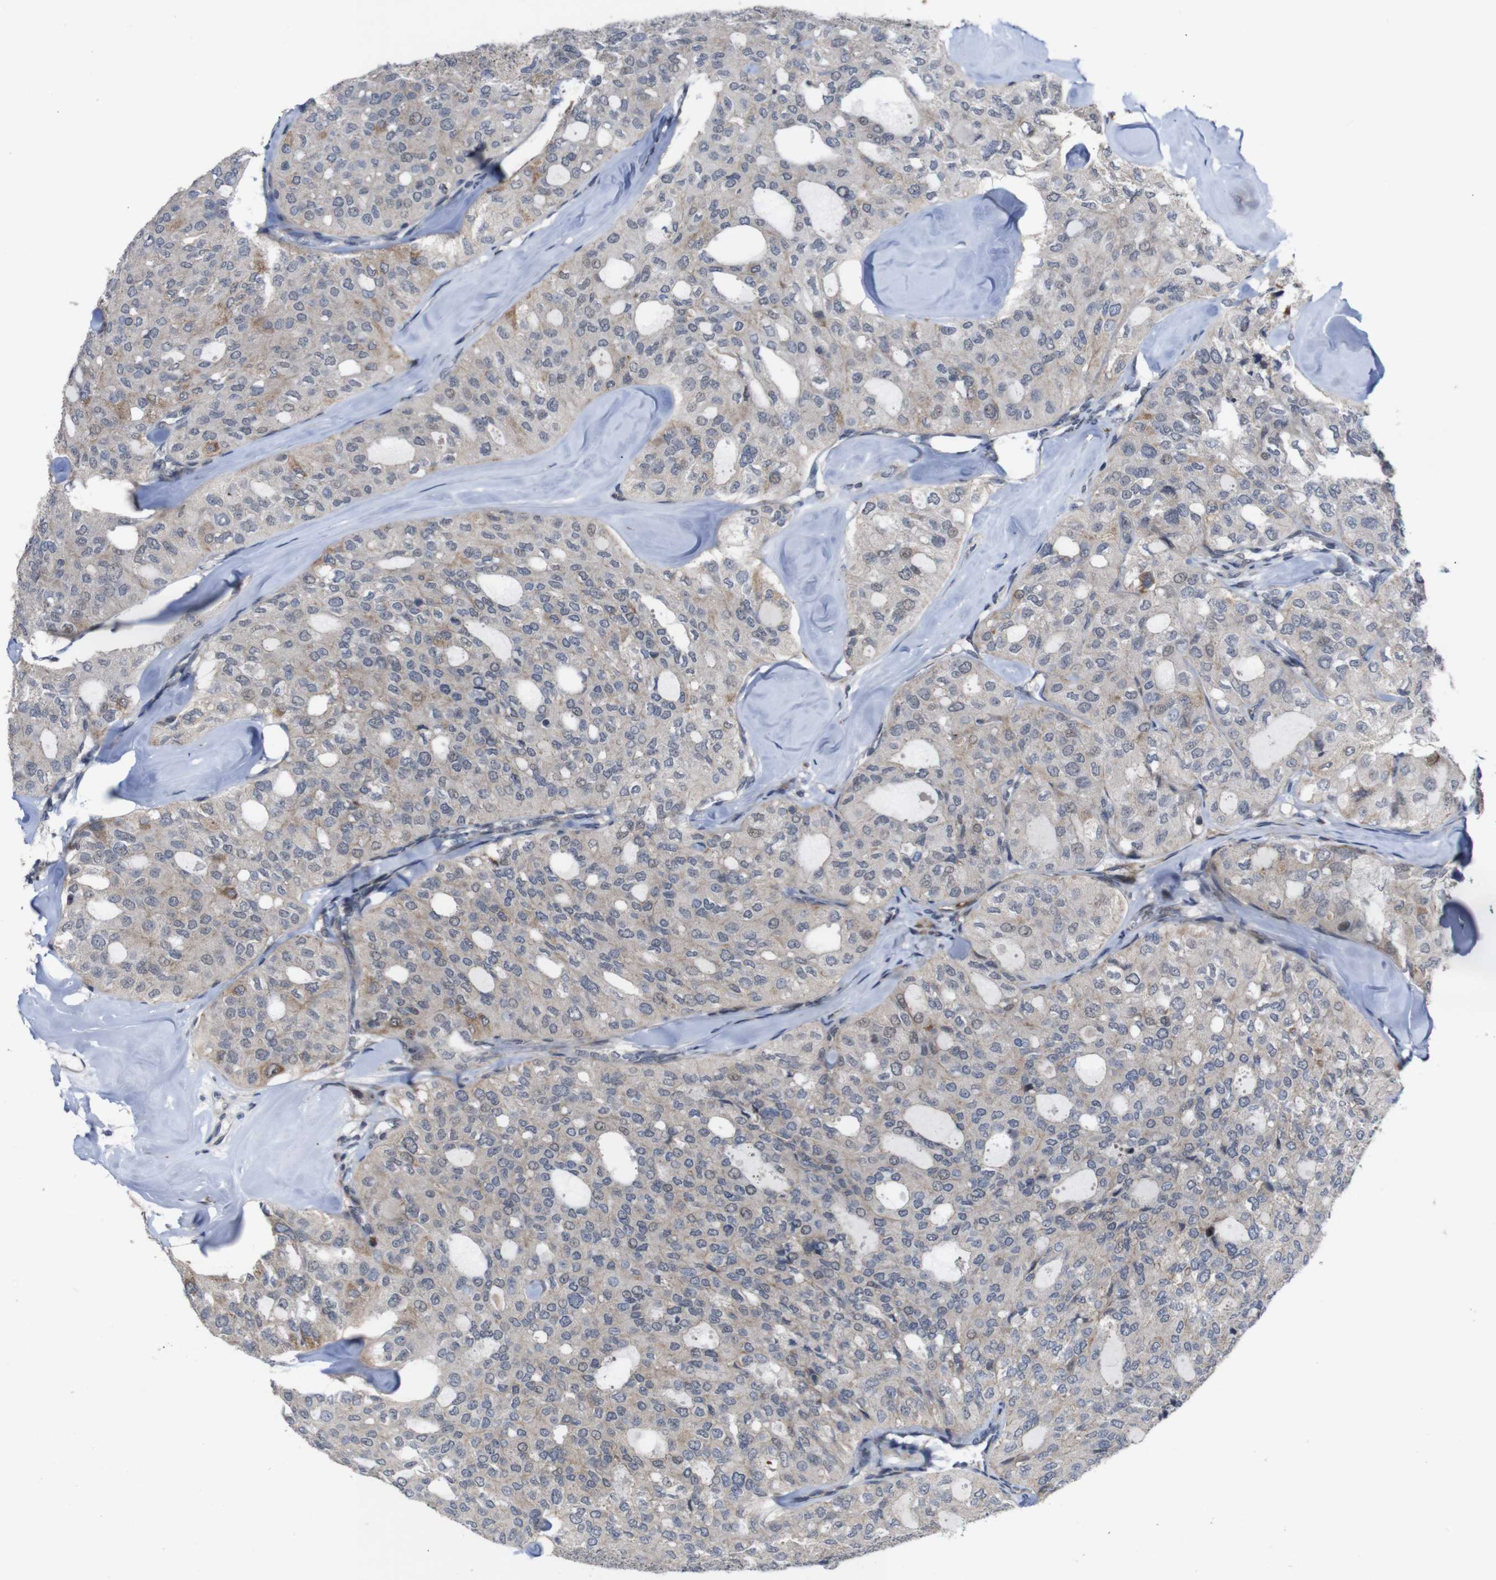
{"staining": {"intensity": "weak", "quantity": ">75%", "location": "cytoplasmic/membranous"}, "tissue": "thyroid cancer", "cell_type": "Tumor cells", "image_type": "cancer", "snomed": [{"axis": "morphology", "description": "Follicular adenoma carcinoma, NOS"}, {"axis": "topography", "description": "Thyroid gland"}], "caption": "Immunohistochemistry photomicrograph of neoplastic tissue: human thyroid cancer stained using immunohistochemistry (IHC) shows low levels of weak protein expression localized specifically in the cytoplasmic/membranous of tumor cells, appearing as a cytoplasmic/membranous brown color.", "gene": "ATP7B", "patient": {"sex": "male", "age": 75}}